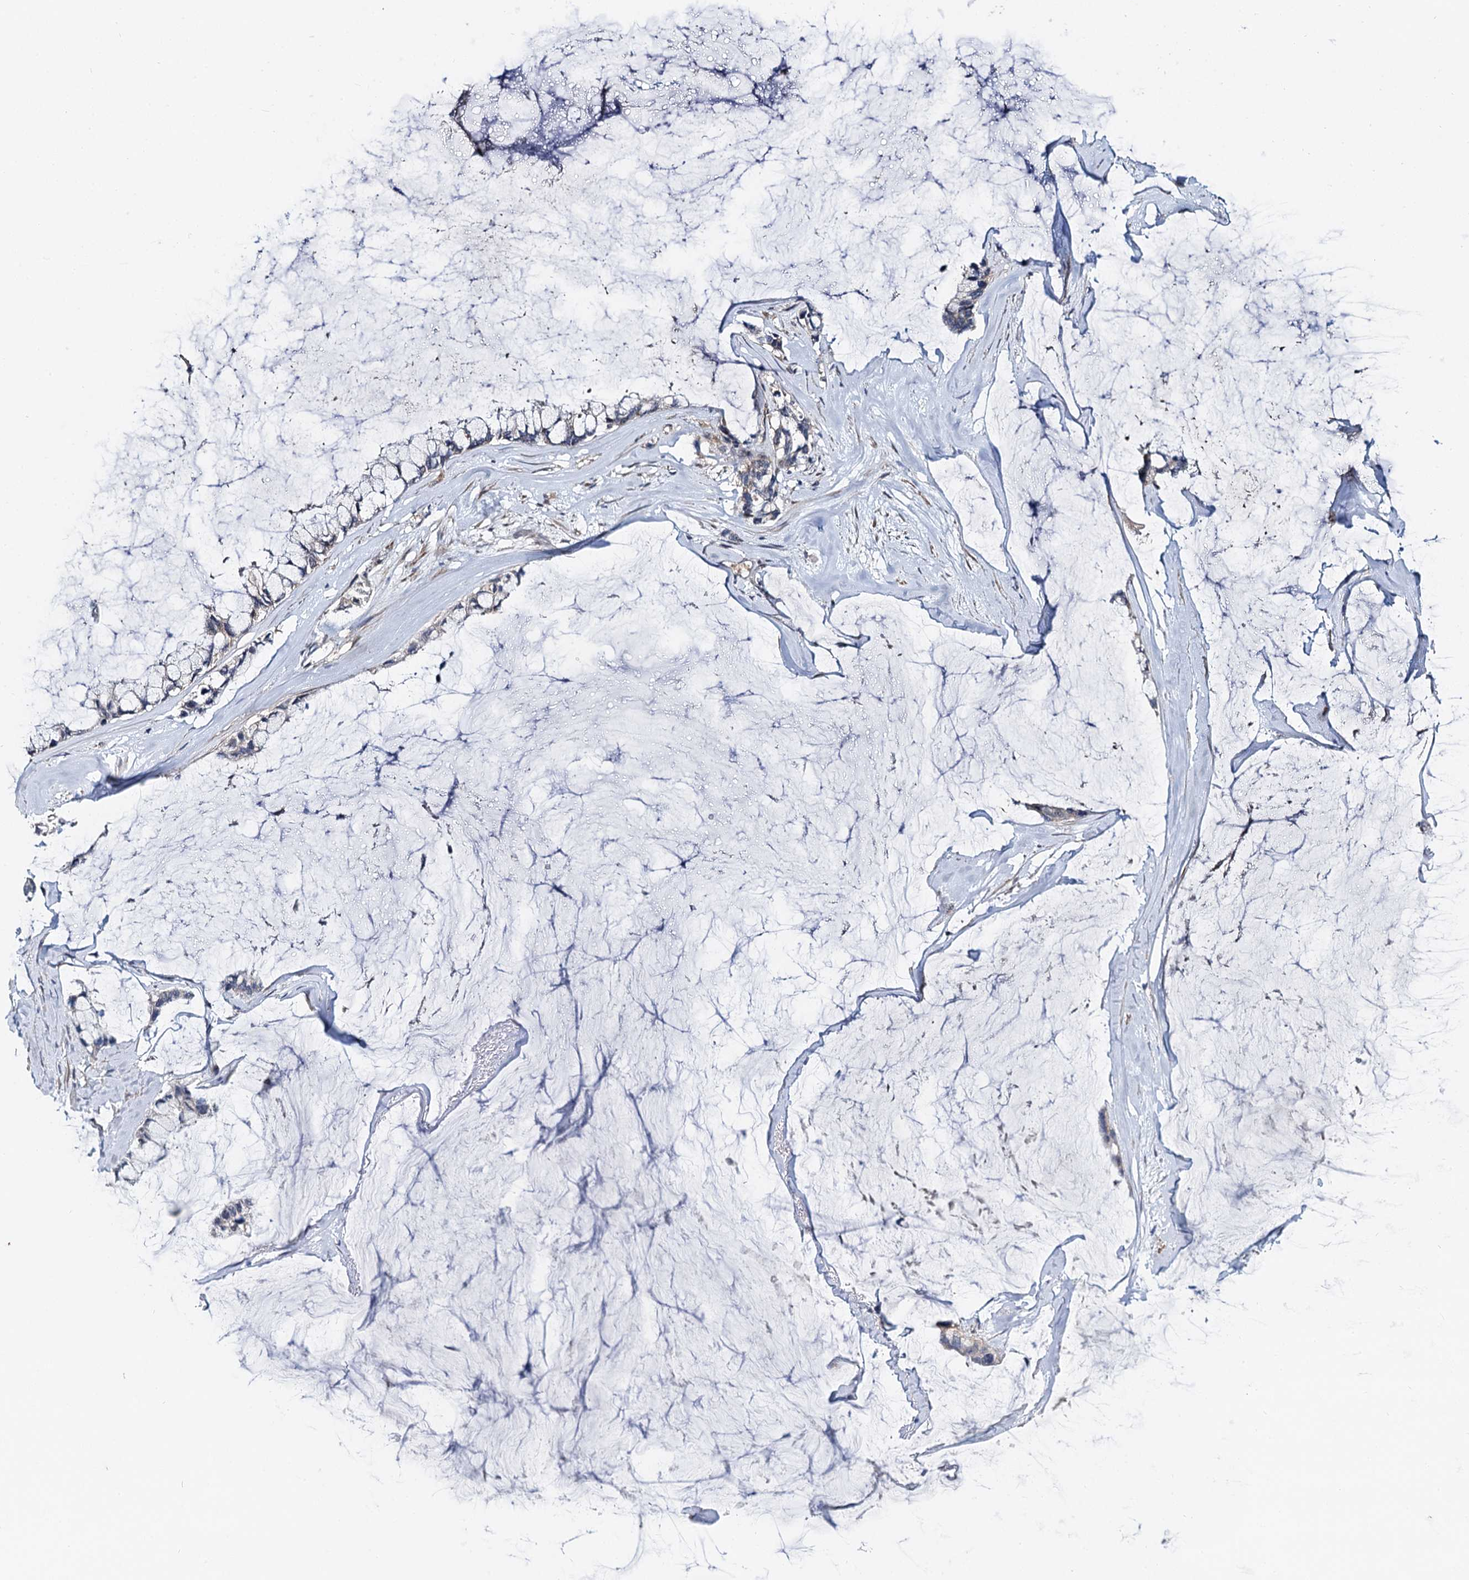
{"staining": {"intensity": "negative", "quantity": "none", "location": "none"}, "tissue": "ovarian cancer", "cell_type": "Tumor cells", "image_type": "cancer", "snomed": [{"axis": "morphology", "description": "Cystadenocarcinoma, mucinous, NOS"}, {"axis": "topography", "description": "Ovary"}], "caption": "High power microscopy image of an immunohistochemistry (IHC) micrograph of mucinous cystadenocarcinoma (ovarian), revealing no significant expression in tumor cells. (Stains: DAB (3,3'-diaminobenzidine) immunohistochemistry with hematoxylin counter stain, Microscopy: brightfield microscopy at high magnification).", "gene": "SPRYD3", "patient": {"sex": "female", "age": 39}}